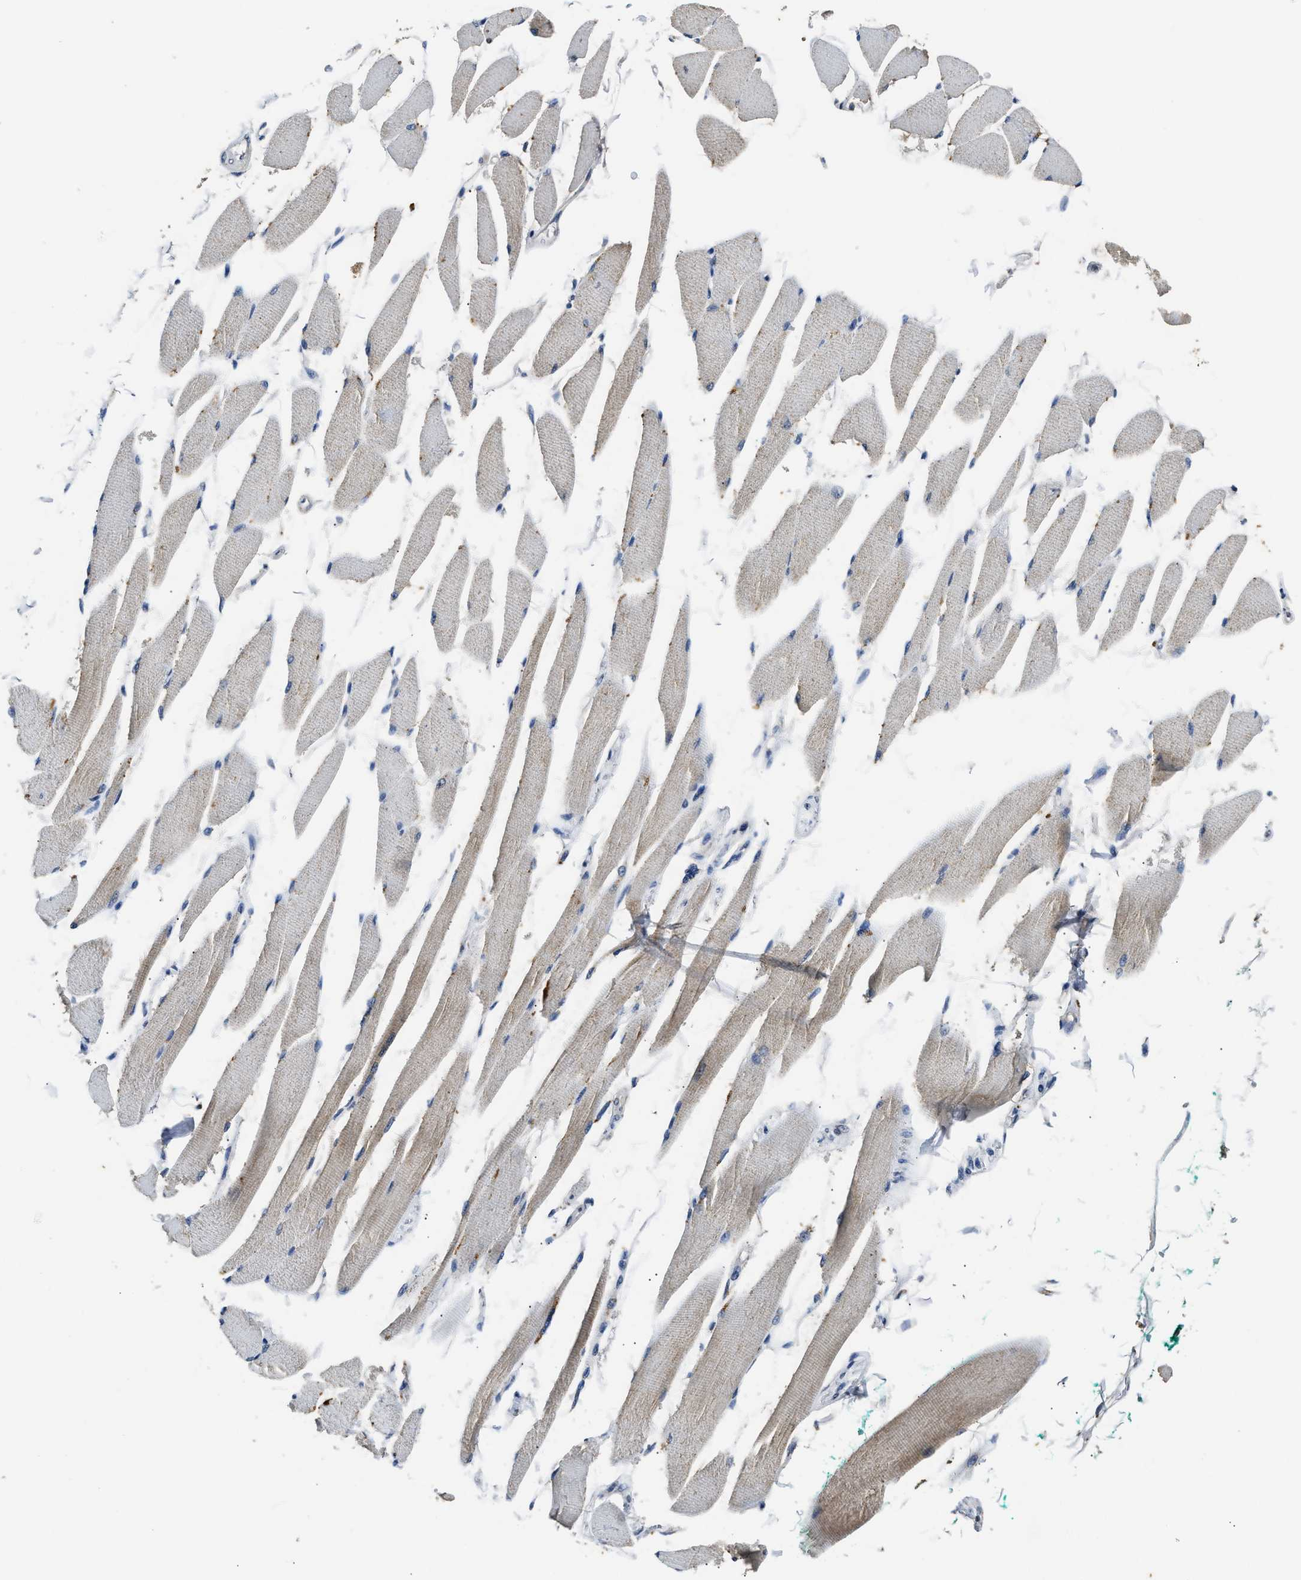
{"staining": {"intensity": "weak", "quantity": "<25%", "location": "cytoplasmic/membranous"}, "tissue": "skeletal muscle", "cell_type": "Myocytes", "image_type": "normal", "snomed": [{"axis": "morphology", "description": "Normal tissue, NOS"}, {"axis": "topography", "description": "Skeletal muscle"}, {"axis": "topography", "description": "Oral tissue"}, {"axis": "topography", "description": "Peripheral nerve tissue"}], "caption": "The immunohistochemistry (IHC) micrograph has no significant positivity in myocytes of skeletal muscle.", "gene": "CTNNA1", "patient": {"sex": "female", "age": 84}}